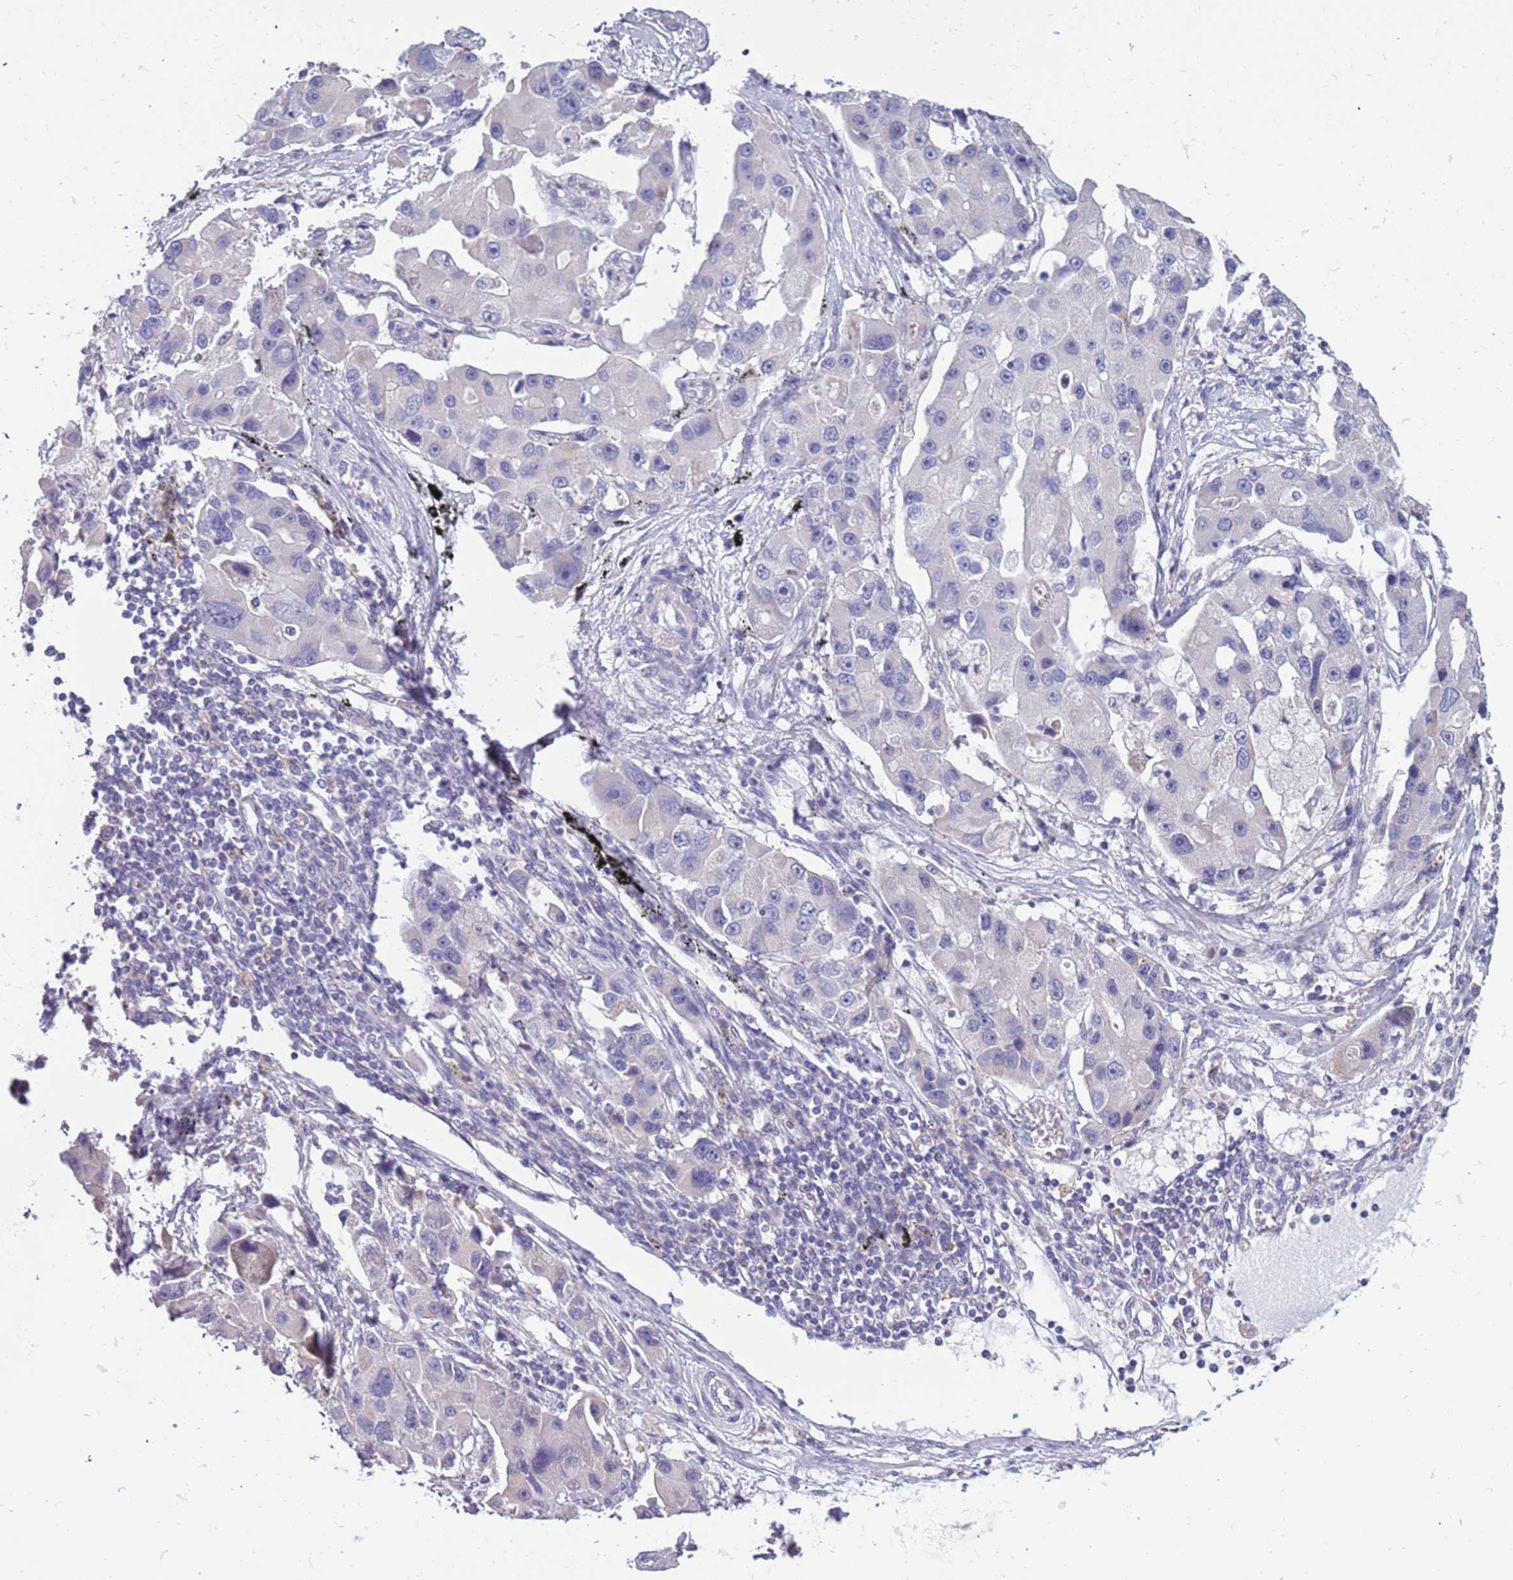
{"staining": {"intensity": "negative", "quantity": "none", "location": "none"}, "tissue": "lung cancer", "cell_type": "Tumor cells", "image_type": "cancer", "snomed": [{"axis": "morphology", "description": "Adenocarcinoma, NOS"}, {"axis": "topography", "description": "Lung"}], "caption": "This is an immunohistochemistry image of lung cancer (adenocarcinoma). There is no staining in tumor cells.", "gene": "RHCG", "patient": {"sex": "female", "age": 54}}